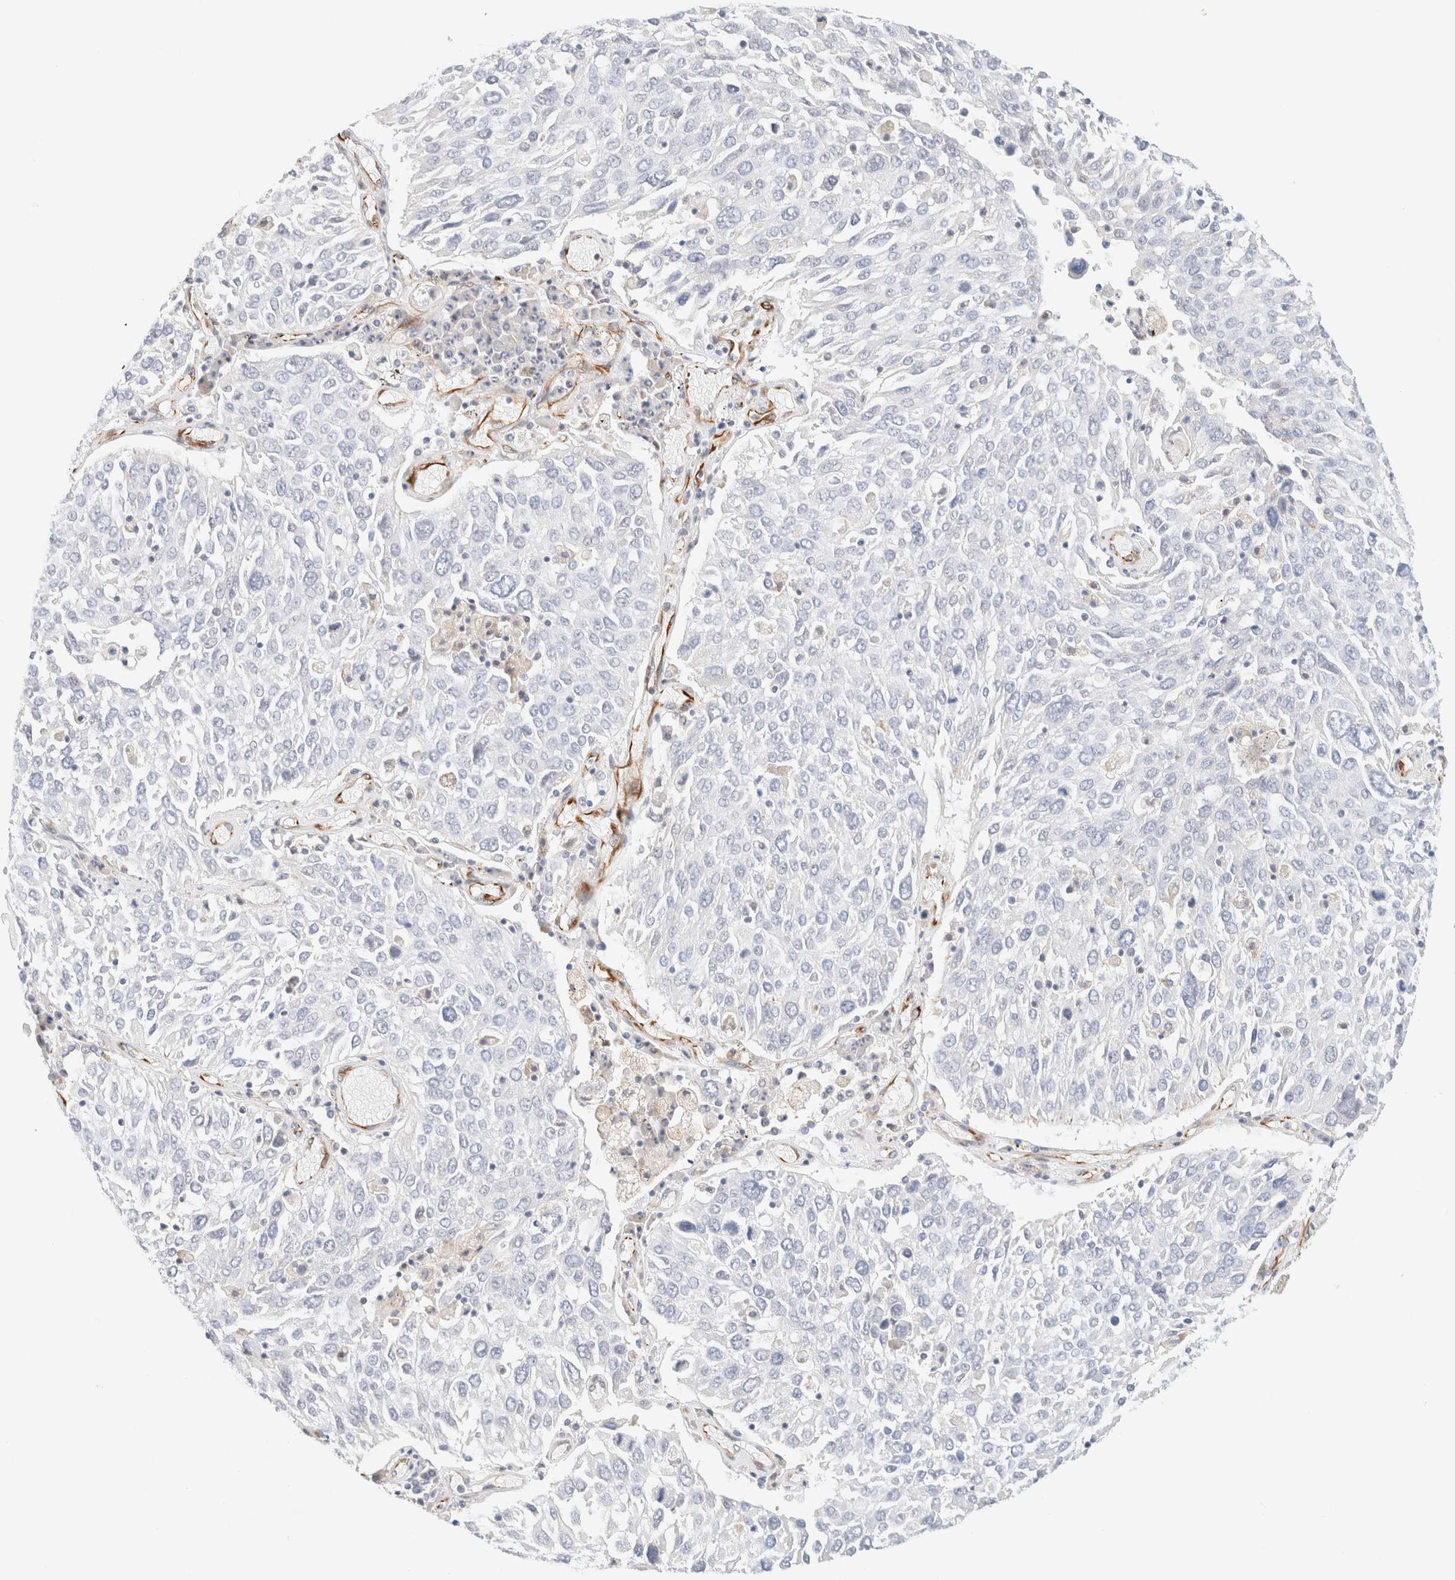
{"staining": {"intensity": "negative", "quantity": "none", "location": "none"}, "tissue": "lung cancer", "cell_type": "Tumor cells", "image_type": "cancer", "snomed": [{"axis": "morphology", "description": "Squamous cell carcinoma, NOS"}, {"axis": "topography", "description": "Lung"}], "caption": "This is a micrograph of IHC staining of lung squamous cell carcinoma, which shows no expression in tumor cells.", "gene": "SLC25A48", "patient": {"sex": "male", "age": 65}}